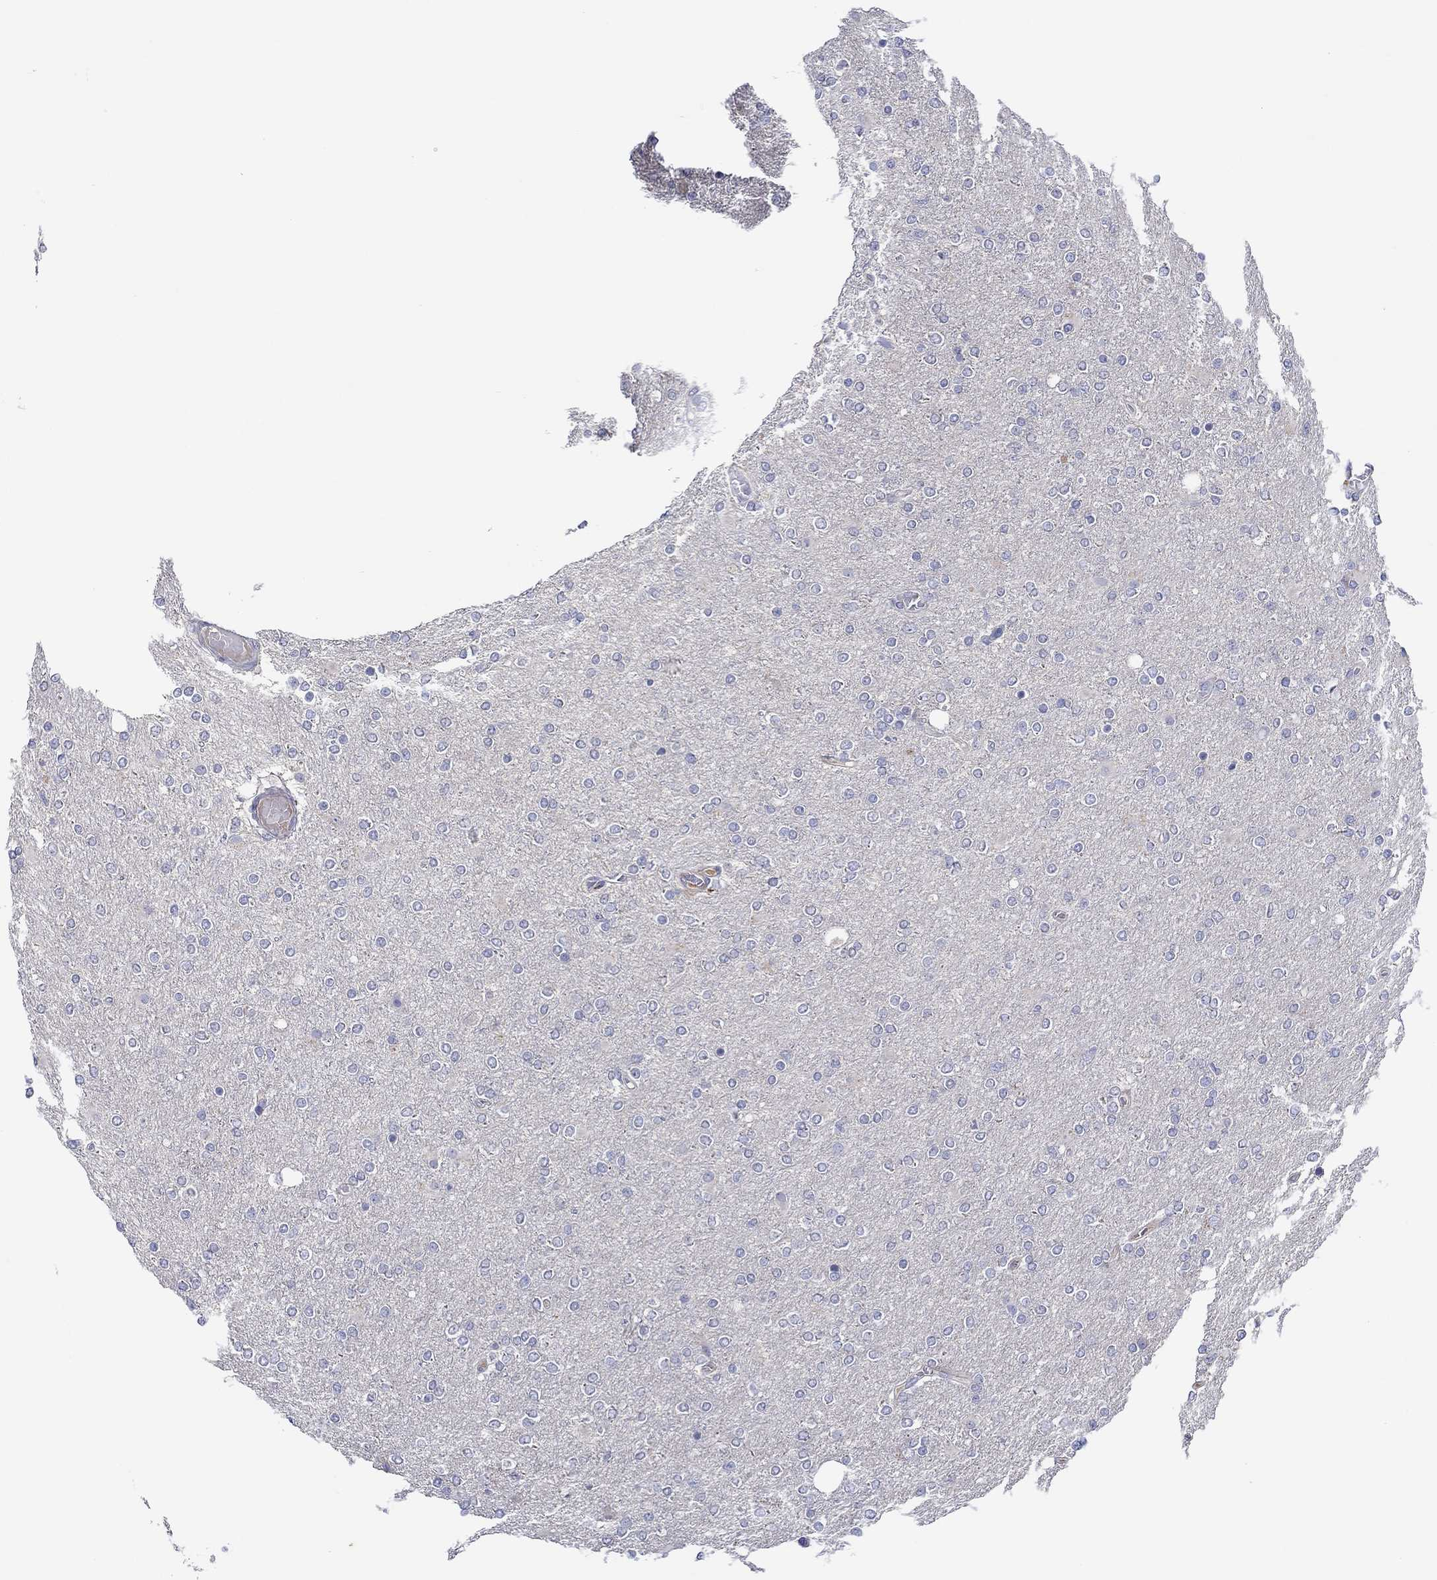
{"staining": {"intensity": "negative", "quantity": "none", "location": "none"}, "tissue": "glioma", "cell_type": "Tumor cells", "image_type": "cancer", "snomed": [{"axis": "morphology", "description": "Glioma, malignant, High grade"}, {"axis": "topography", "description": "Cerebral cortex"}], "caption": "This photomicrograph is of glioma stained with IHC to label a protein in brown with the nuclei are counter-stained blue. There is no expression in tumor cells. (Brightfield microscopy of DAB (3,3'-diaminobenzidine) immunohistochemistry at high magnification).", "gene": "CHIT1", "patient": {"sex": "male", "age": 70}}